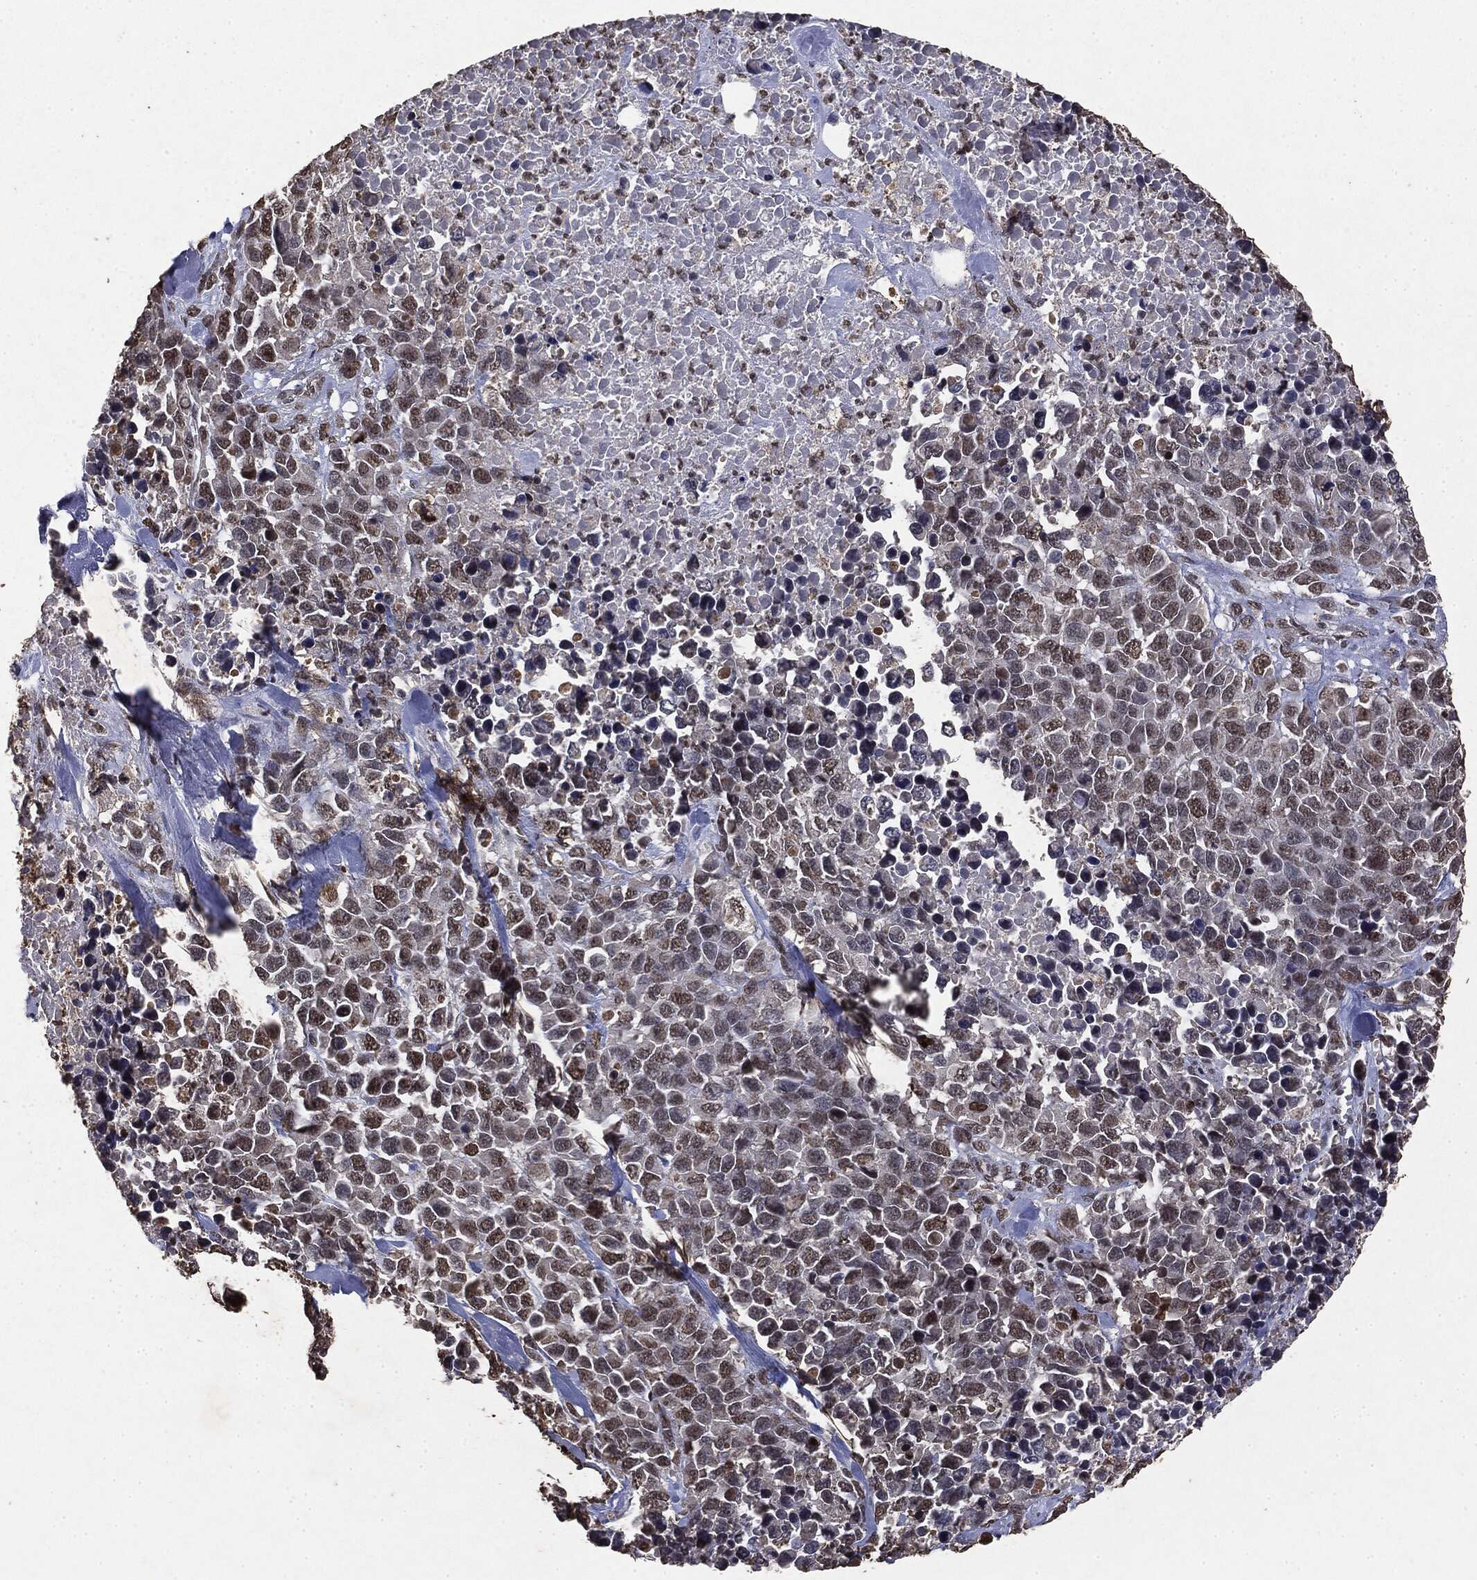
{"staining": {"intensity": "moderate", "quantity": "<25%", "location": "nuclear"}, "tissue": "melanoma", "cell_type": "Tumor cells", "image_type": "cancer", "snomed": [{"axis": "morphology", "description": "Malignant melanoma, Metastatic site"}, {"axis": "topography", "description": "Skin"}], "caption": "A low amount of moderate nuclear staining is present in approximately <25% of tumor cells in melanoma tissue. (IHC, brightfield microscopy, high magnification).", "gene": "RAD18", "patient": {"sex": "male", "age": 84}}